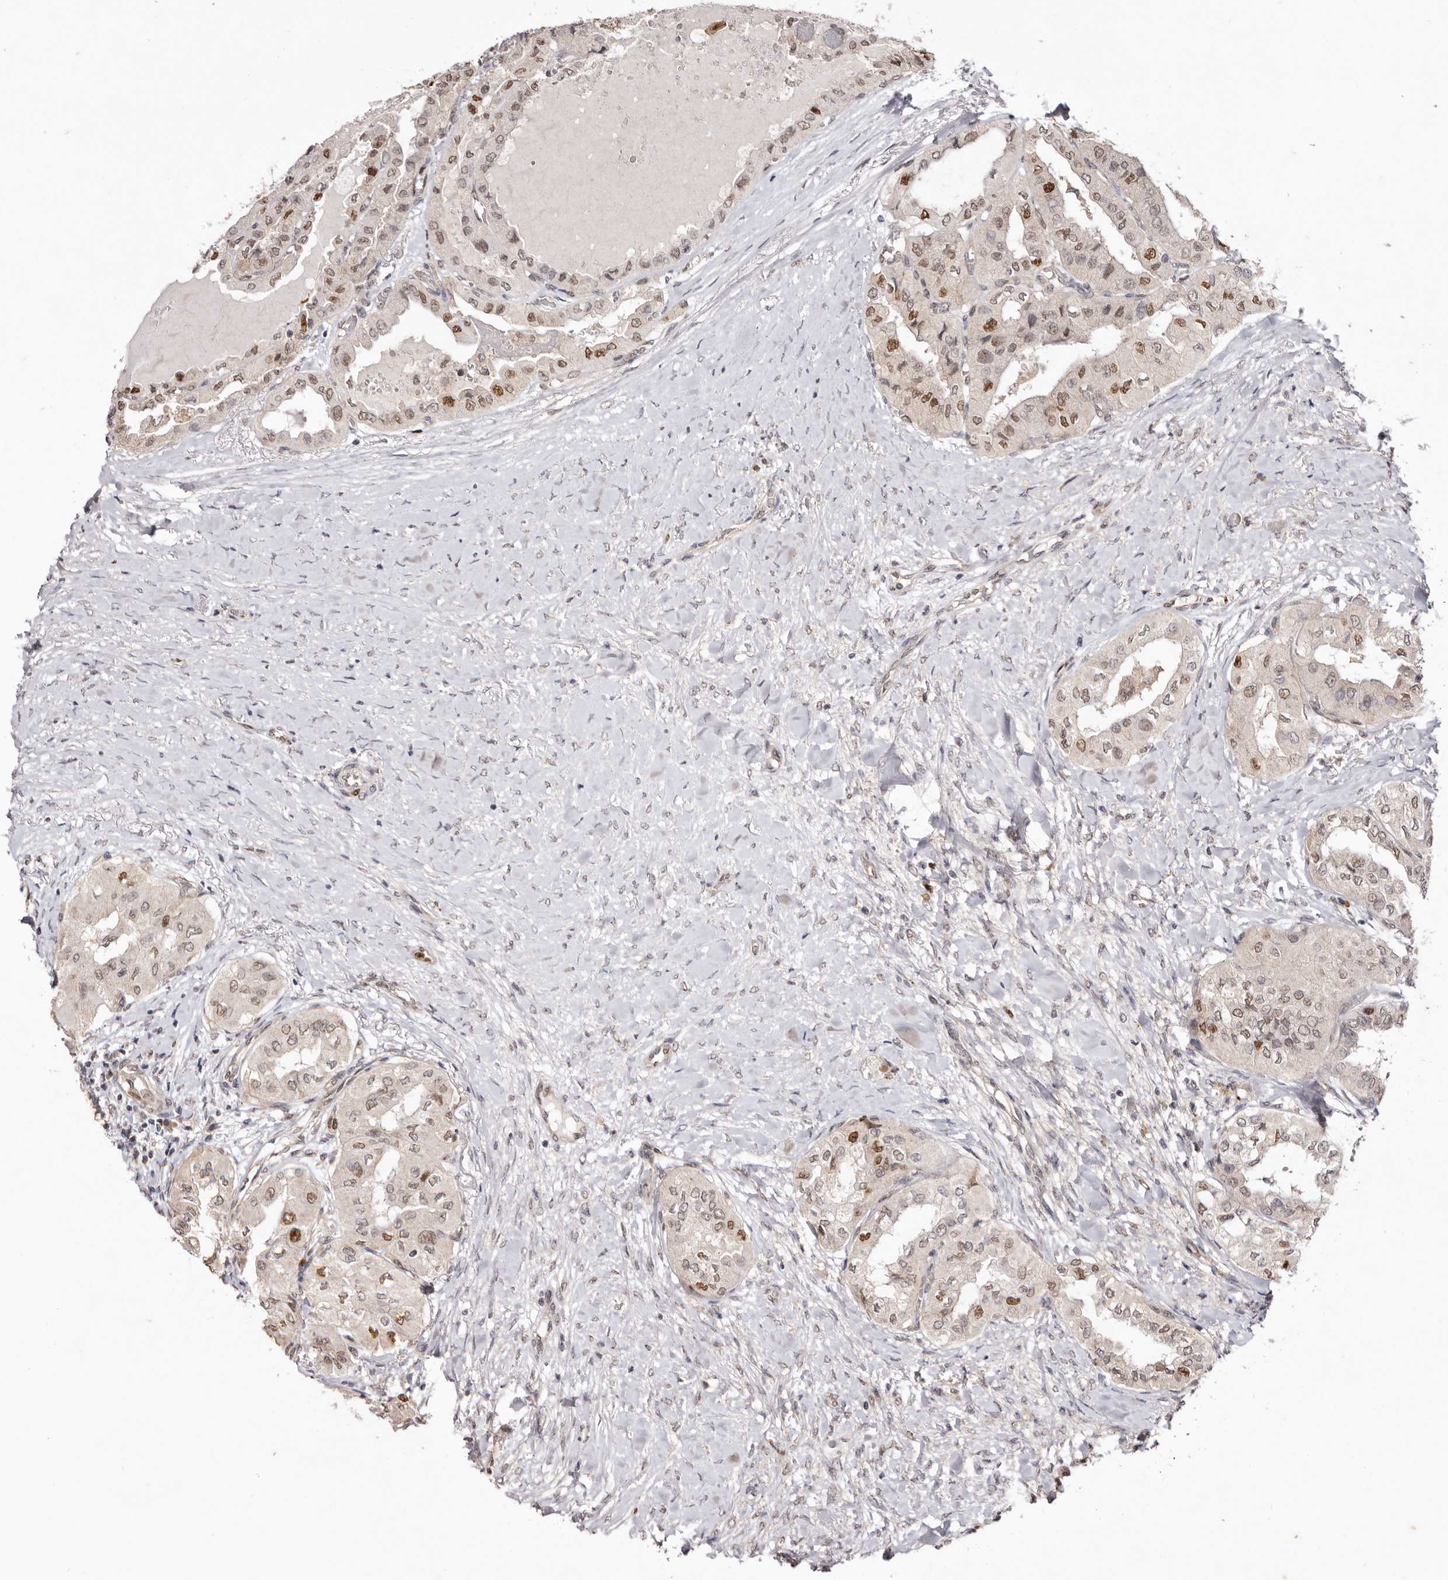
{"staining": {"intensity": "moderate", "quantity": ">75%", "location": "nuclear"}, "tissue": "thyroid cancer", "cell_type": "Tumor cells", "image_type": "cancer", "snomed": [{"axis": "morphology", "description": "Papillary adenocarcinoma, NOS"}, {"axis": "topography", "description": "Thyroid gland"}], "caption": "Brown immunohistochemical staining in thyroid cancer shows moderate nuclear expression in about >75% of tumor cells. The staining is performed using DAB brown chromogen to label protein expression. The nuclei are counter-stained blue using hematoxylin.", "gene": "NOTCH1", "patient": {"sex": "female", "age": 59}}